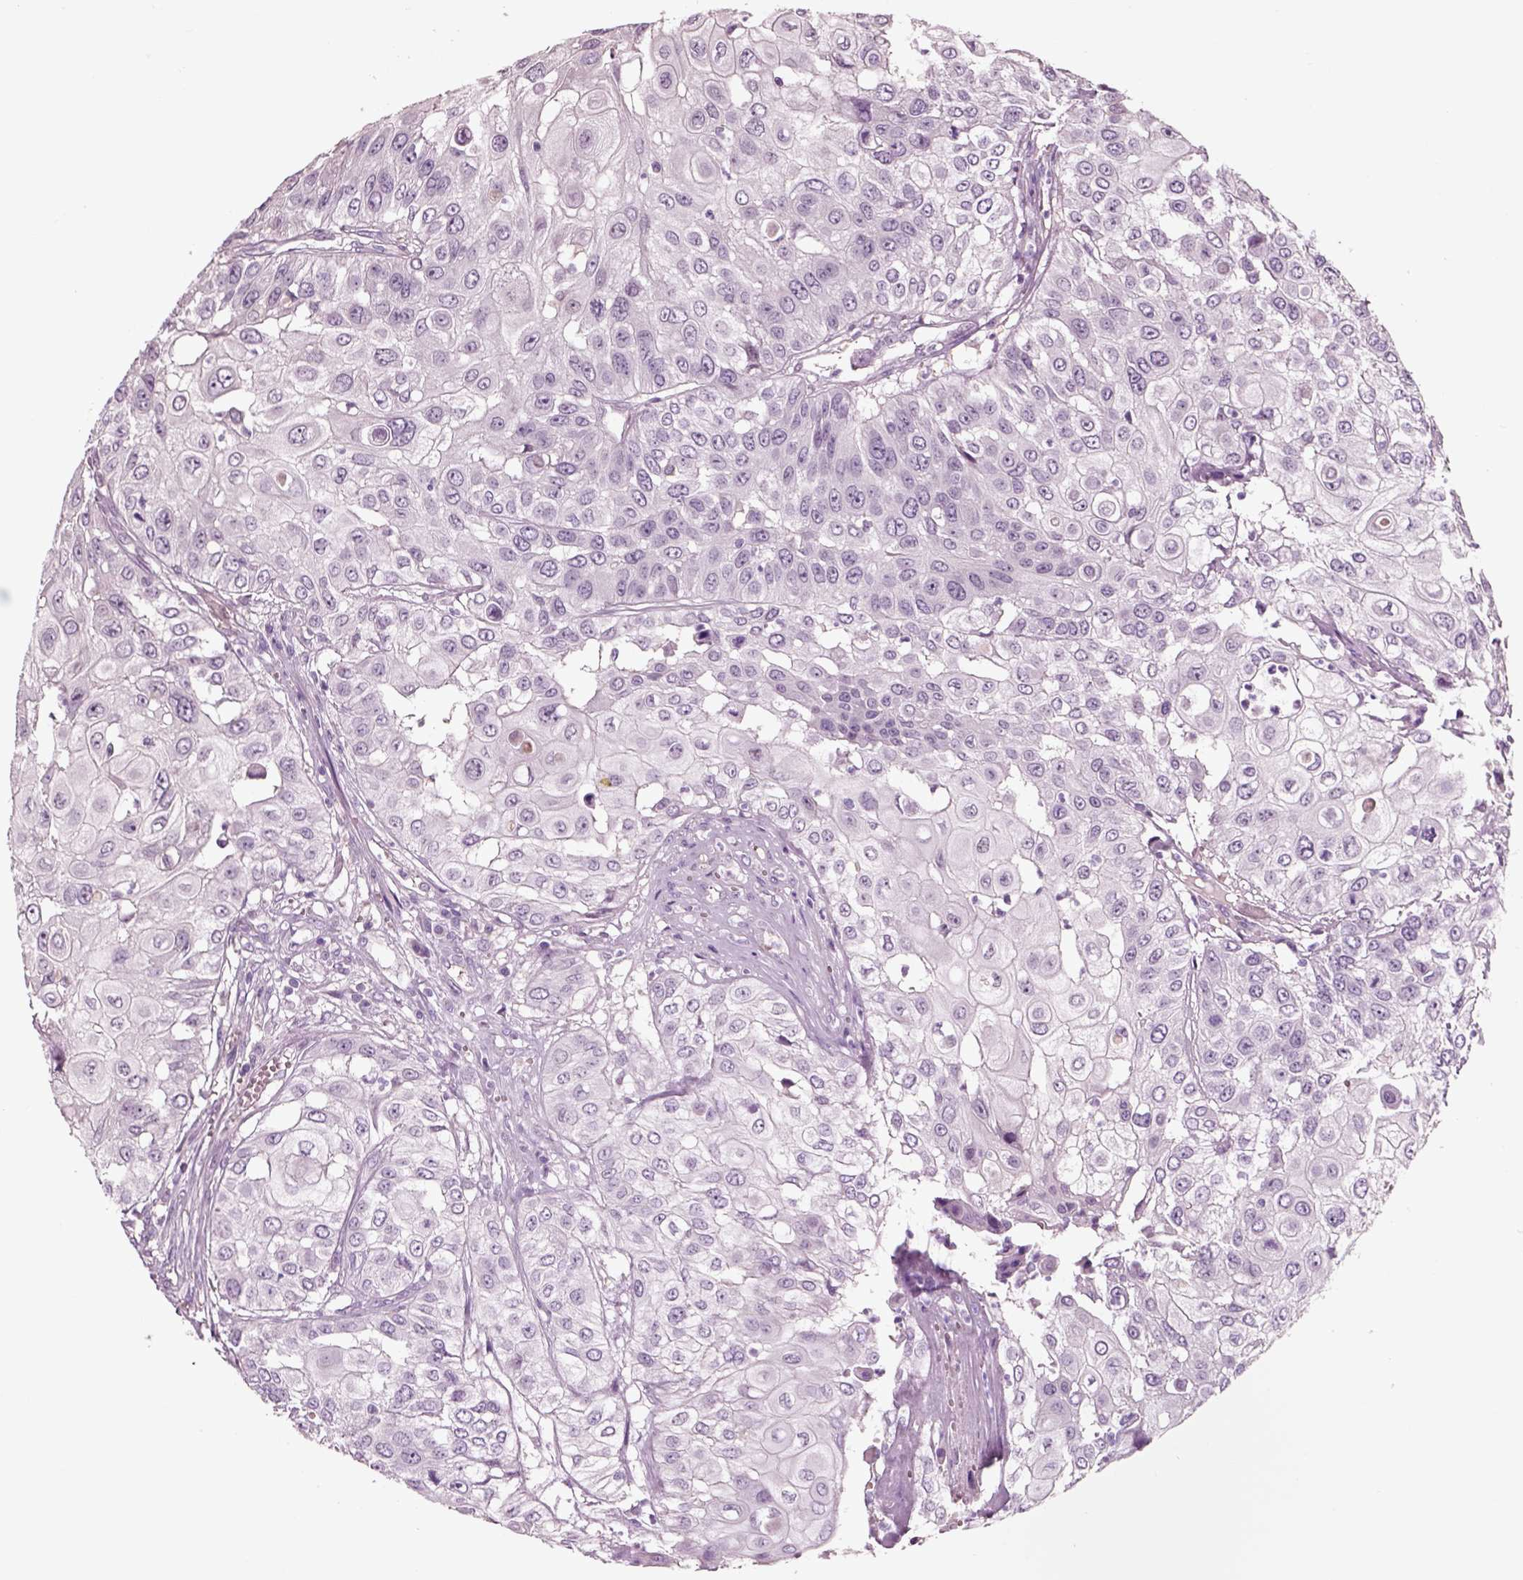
{"staining": {"intensity": "negative", "quantity": "none", "location": "none"}, "tissue": "urothelial cancer", "cell_type": "Tumor cells", "image_type": "cancer", "snomed": [{"axis": "morphology", "description": "Urothelial carcinoma, High grade"}, {"axis": "topography", "description": "Urinary bladder"}], "caption": "An image of human urothelial carcinoma (high-grade) is negative for staining in tumor cells.", "gene": "CHGB", "patient": {"sex": "female", "age": 79}}